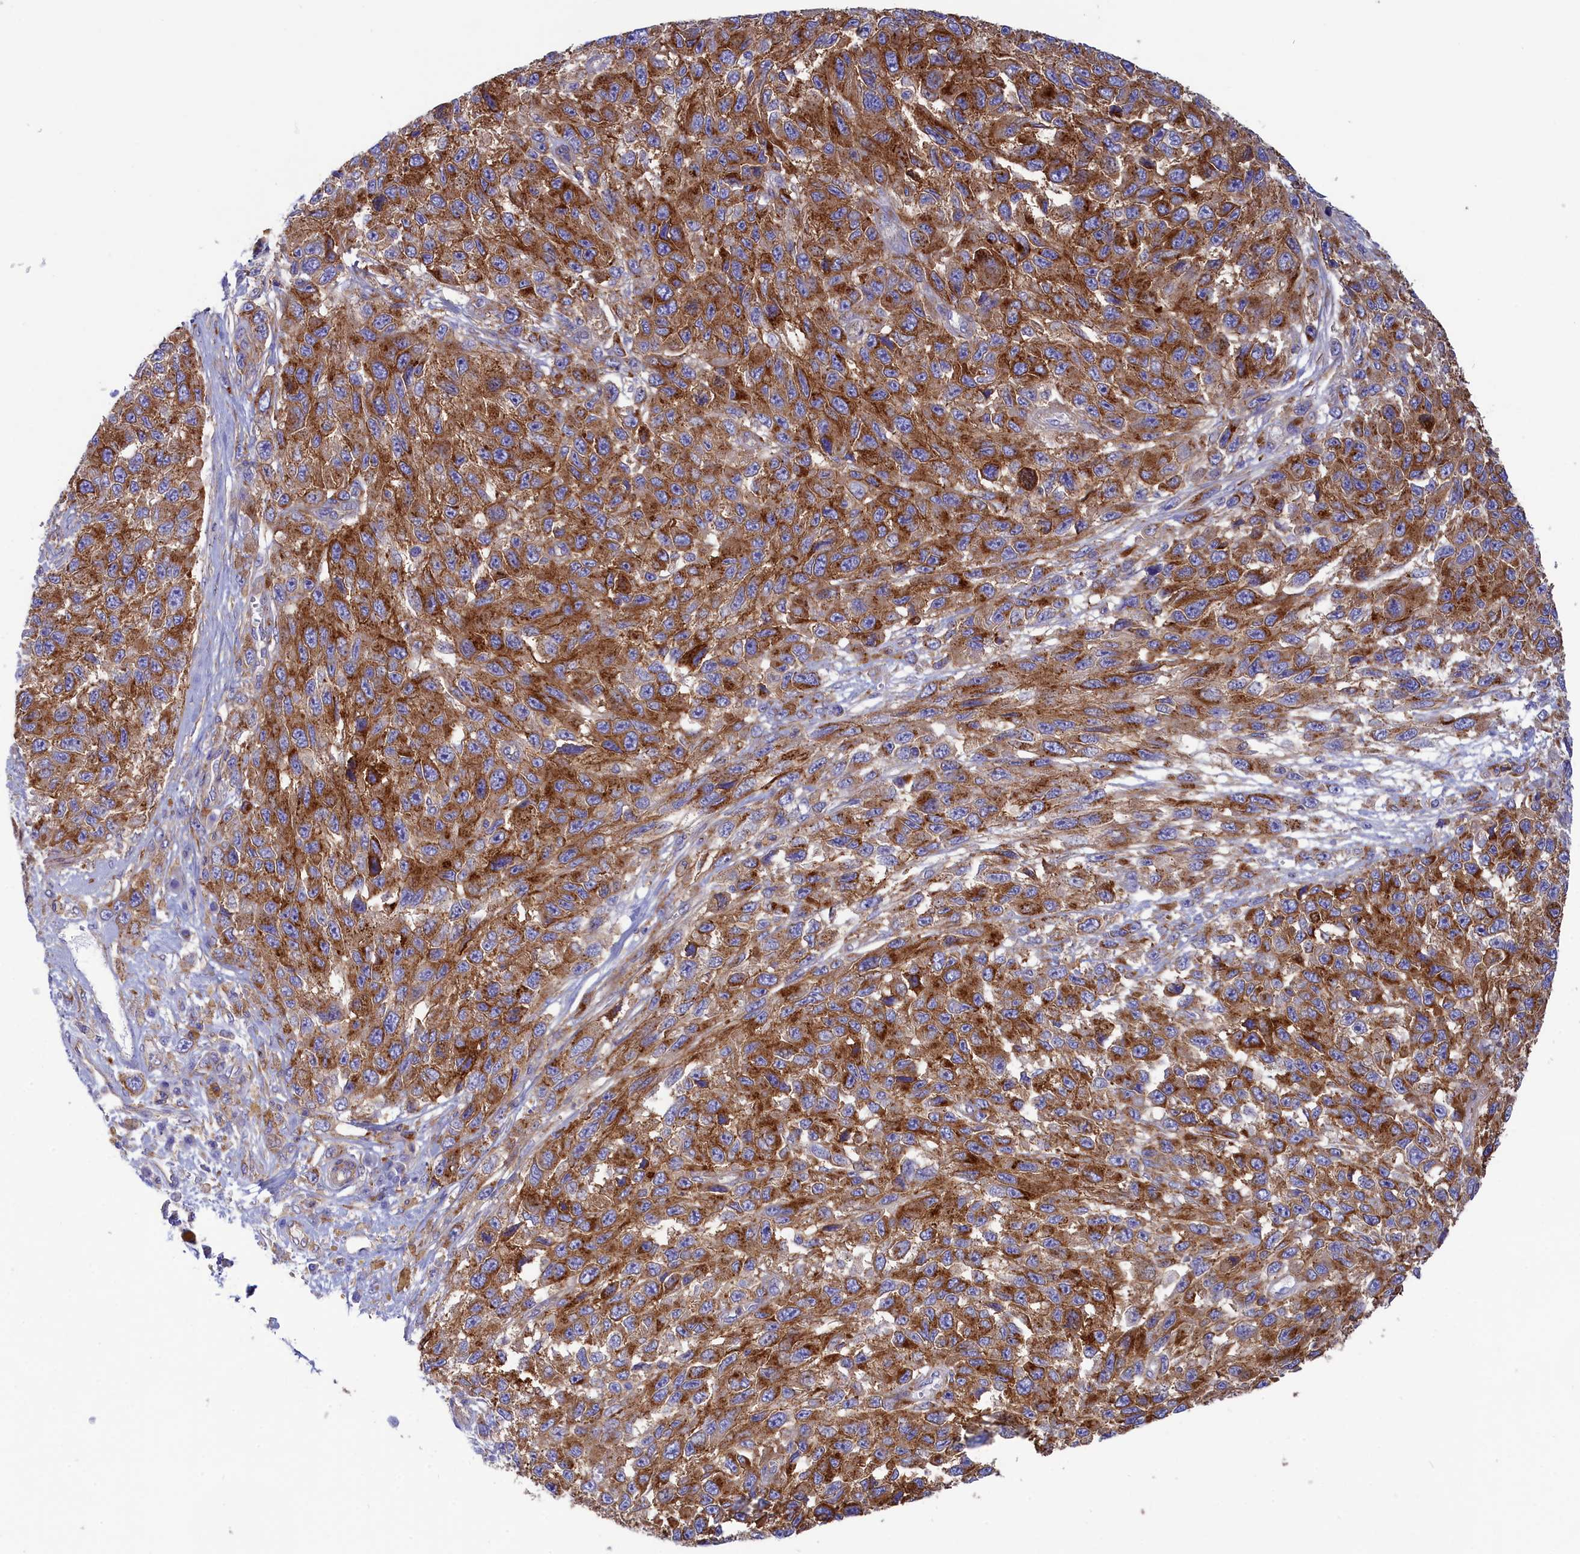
{"staining": {"intensity": "strong", "quantity": ">75%", "location": "cytoplasmic/membranous"}, "tissue": "melanoma", "cell_type": "Tumor cells", "image_type": "cancer", "snomed": [{"axis": "morphology", "description": "Normal tissue, NOS"}, {"axis": "morphology", "description": "Malignant melanoma, NOS"}, {"axis": "topography", "description": "Skin"}], "caption": "Immunohistochemical staining of malignant melanoma displays high levels of strong cytoplasmic/membranous staining in approximately >75% of tumor cells. (brown staining indicates protein expression, while blue staining denotes nuclei).", "gene": "SCAMP4", "patient": {"sex": "female", "age": 96}}